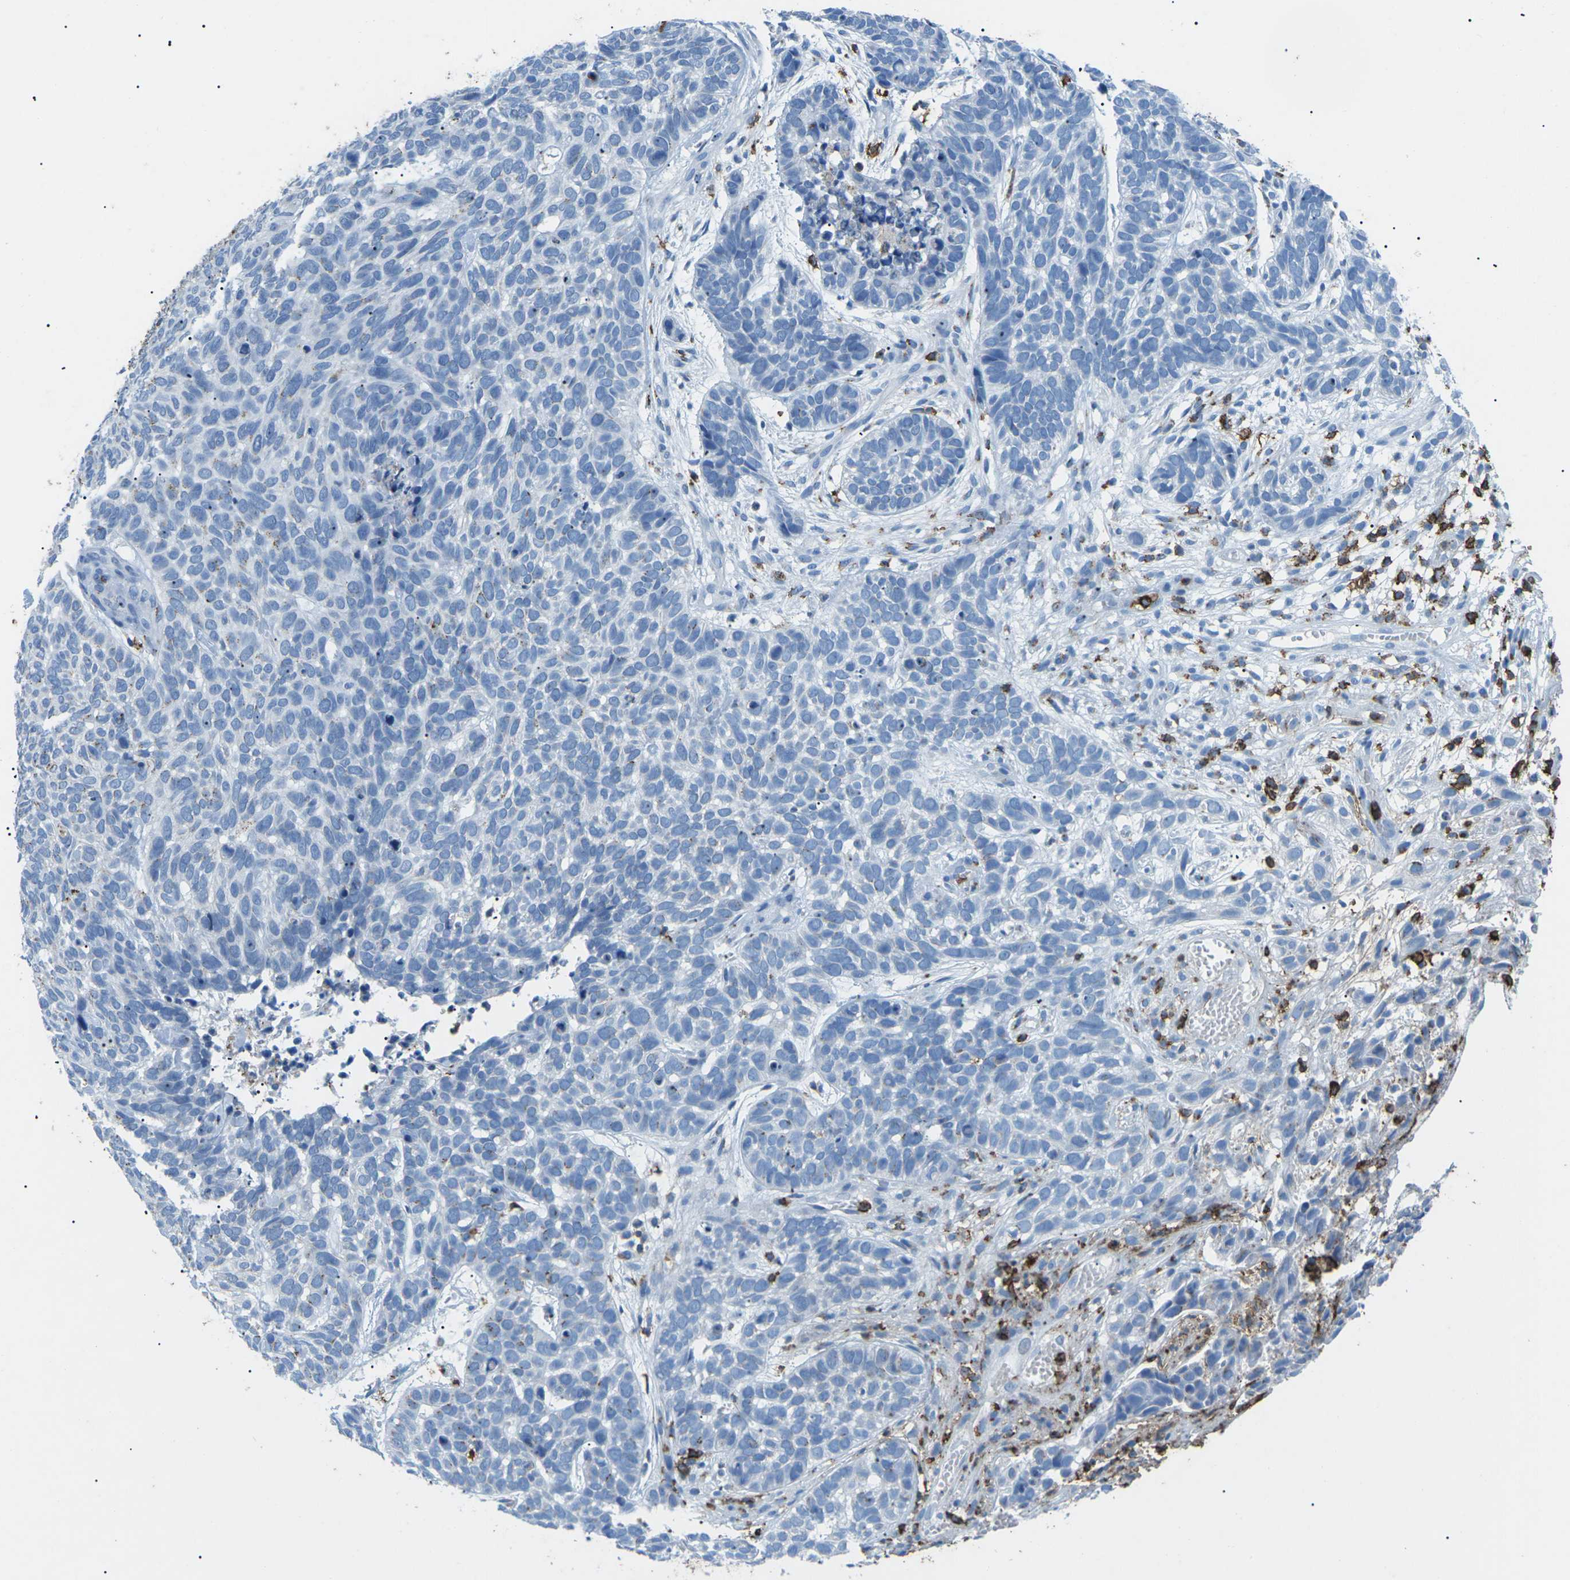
{"staining": {"intensity": "negative", "quantity": "none", "location": "none"}, "tissue": "skin cancer", "cell_type": "Tumor cells", "image_type": "cancer", "snomed": [{"axis": "morphology", "description": "Basal cell carcinoma"}, {"axis": "topography", "description": "Skin"}], "caption": "Tumor cells are negative for brown protein staining in basal cell carcinoma (skin).", "gene": "CTAGE1", "patient": {"sex": "male", "age": 87}}